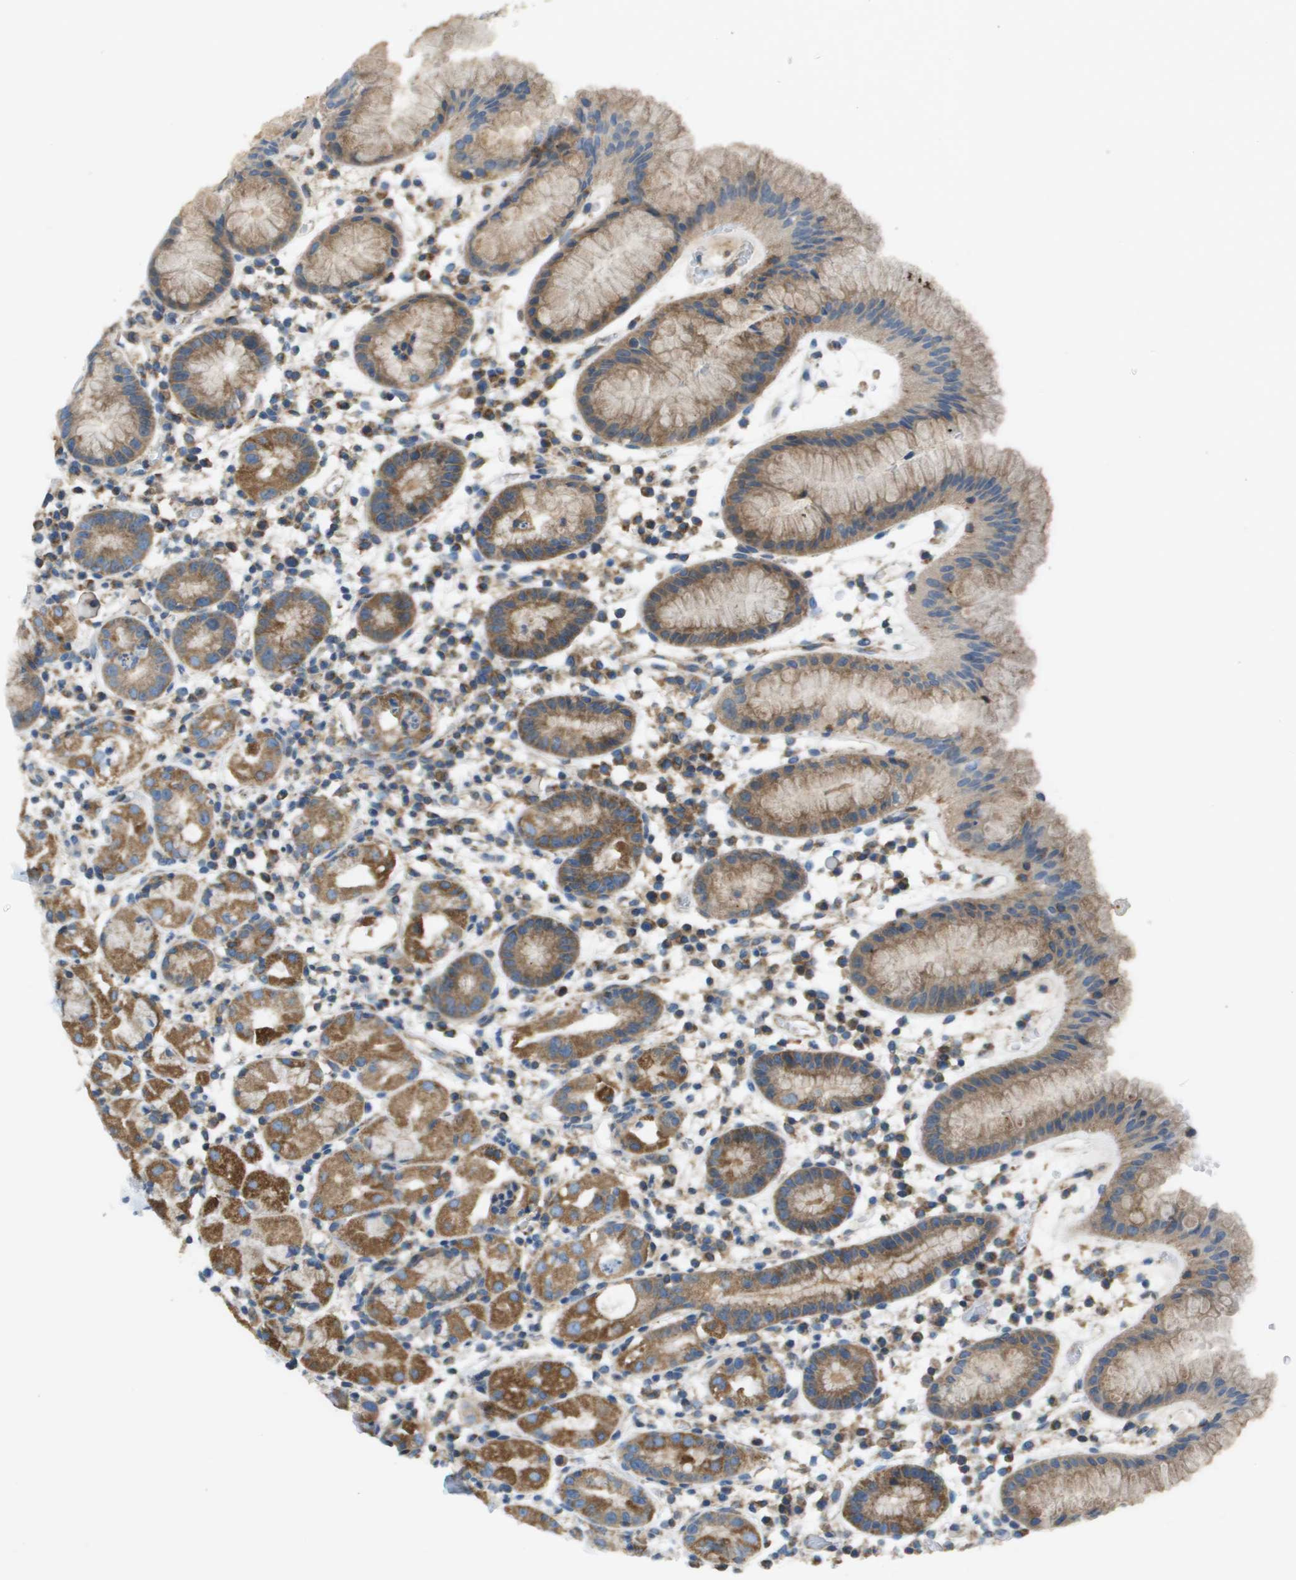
{"staining": {"intensity": "strong", "quantity": ">75%", "location": "cytoplasmic/membranous"}, "tissue": "stomach", "cell_type": "Glandular cells", "image_type": "normal", "snomed": [{"axis": "morphology", "description": "Normal tissue, NOS"}, {"axis": "topography", "description": "Stomach"}, {"axis": "topography", "description": "Stomach, lower"}], "caption": "Strong cytoplasmic/membranous expression is seen in approximately >75% of glandular cells in unremarkable stomach.", "gene": "TAOK3", "patient": {"sex": "female", "age": 75}}